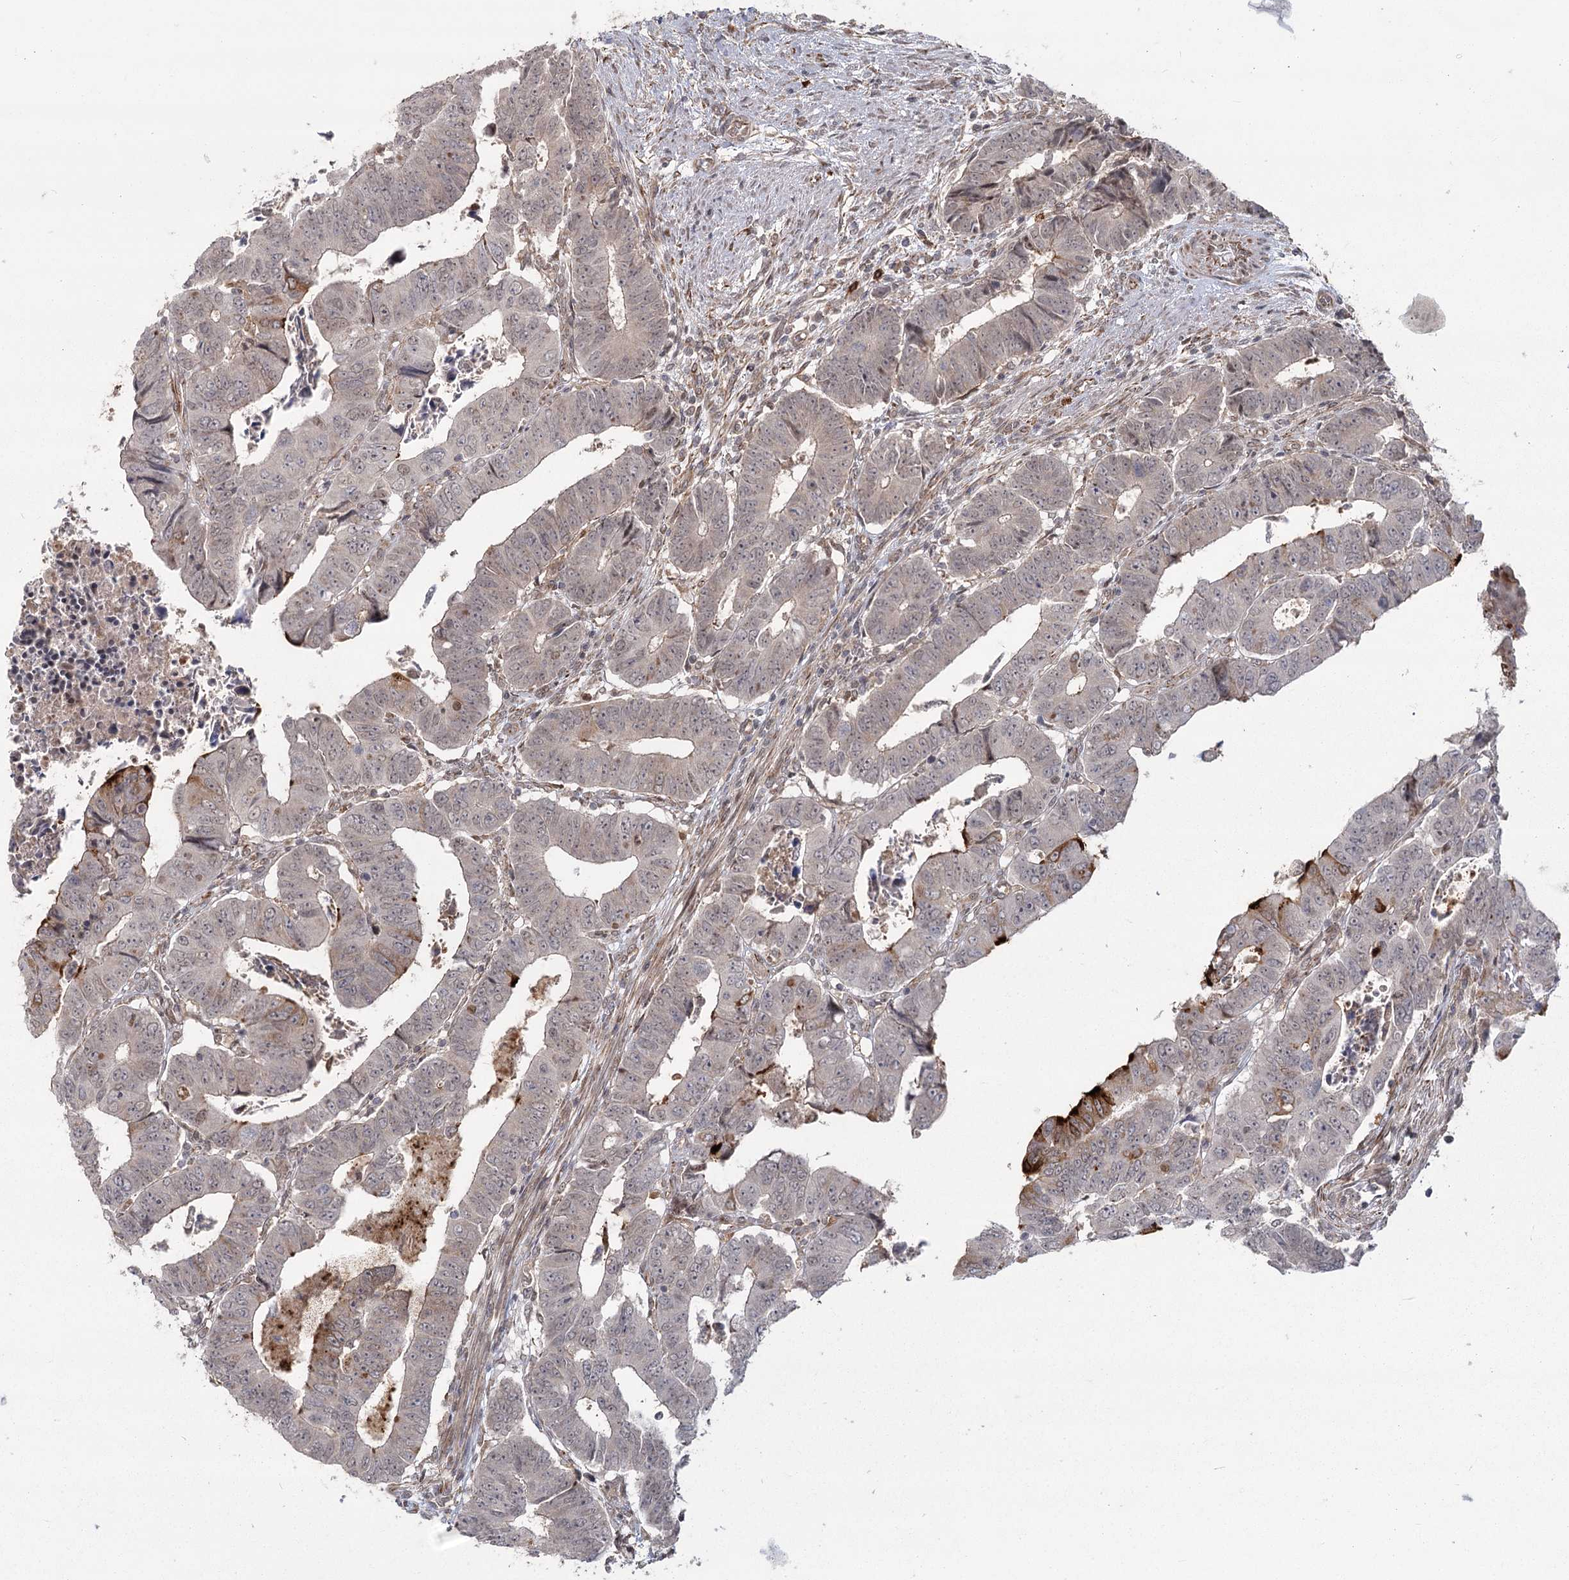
{"staining": {"intensity": "moderate", "quantity": "<25%", "location": "cytoplasmic/membranous"}, "tissue": "colorectal cancer", "cell_type": "Tumor cells", "image_type": "cancer", "snomed": [{"axis": "morphology", "description": "Normal tissue, NOS"}, {"axis": "morphology", "description": "Adenocarcinoma, NOS"}, {"axis": "topography", "description": "Rectum"}], "caption": "An image of human colorectal adenocarcinoma stained for a protein reveals moderate cytoplasmic/membranous brown staining in tumor cells.", "gene": "AP2M1", "patient": {"sex": "female", "age": 65}}